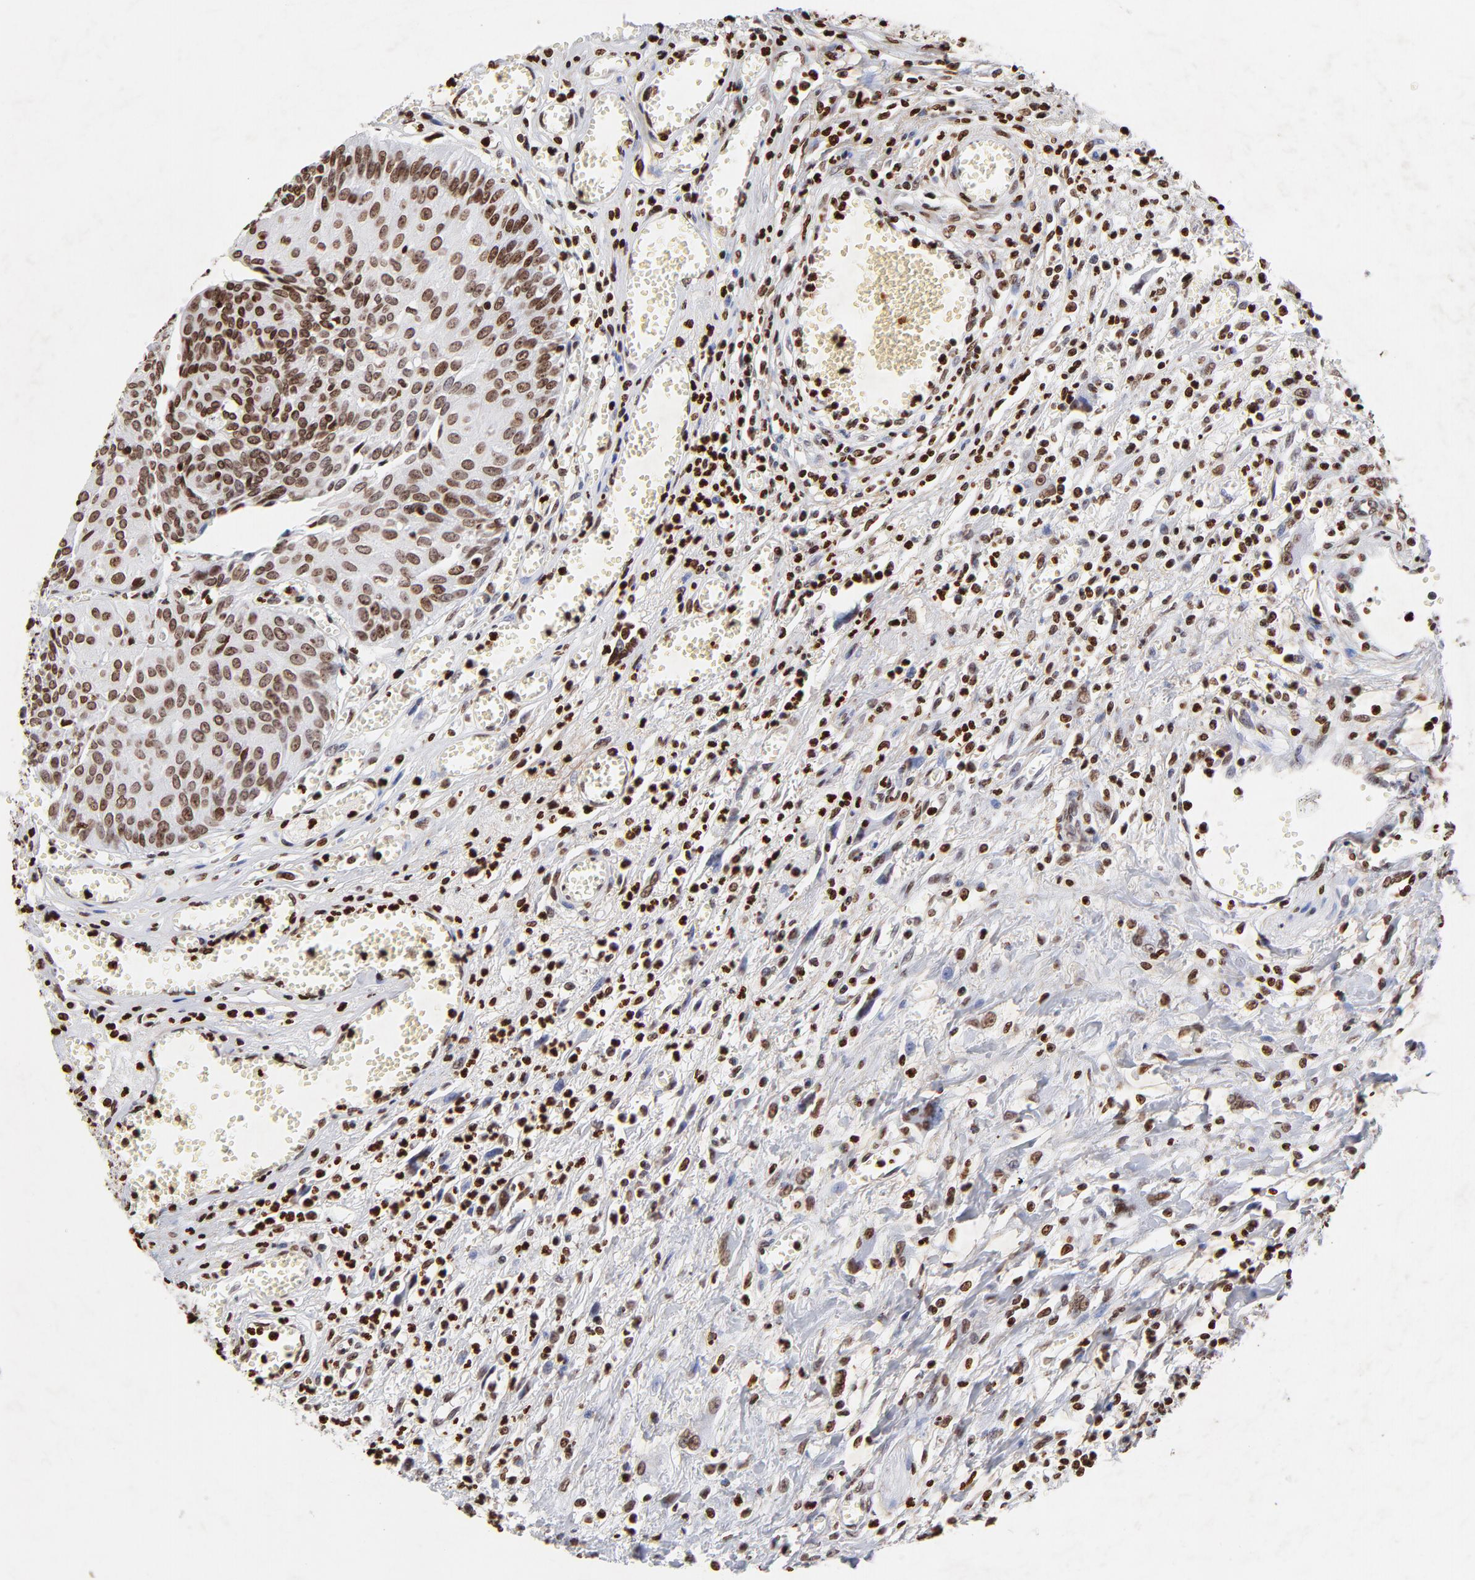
{"staining": {"intensity": "strong", "quantity": ">75%", "location": "nuclear"}, "tissue": "urothelial cancer", "cell_type": "Tumor cells", "image_type": "cancer", "snomed": [{"axis": "morphology", "description": "Urothelial carcinoma, High grade"}, {"axis": "topography", "description": "Urinary bladder"}], "caption": "Immunohistochemical staining of urothelial carcinoma (high-grade) exhibits high levels of strong nuclear protein positivity in about >75% of tumor cells. (Stains: DAB in brown, nuclei in blue, Microscopy: brightfield microscopy at high magnification).", "gene": "FBH1", "patient": {"sex": "male", "age": 66}}